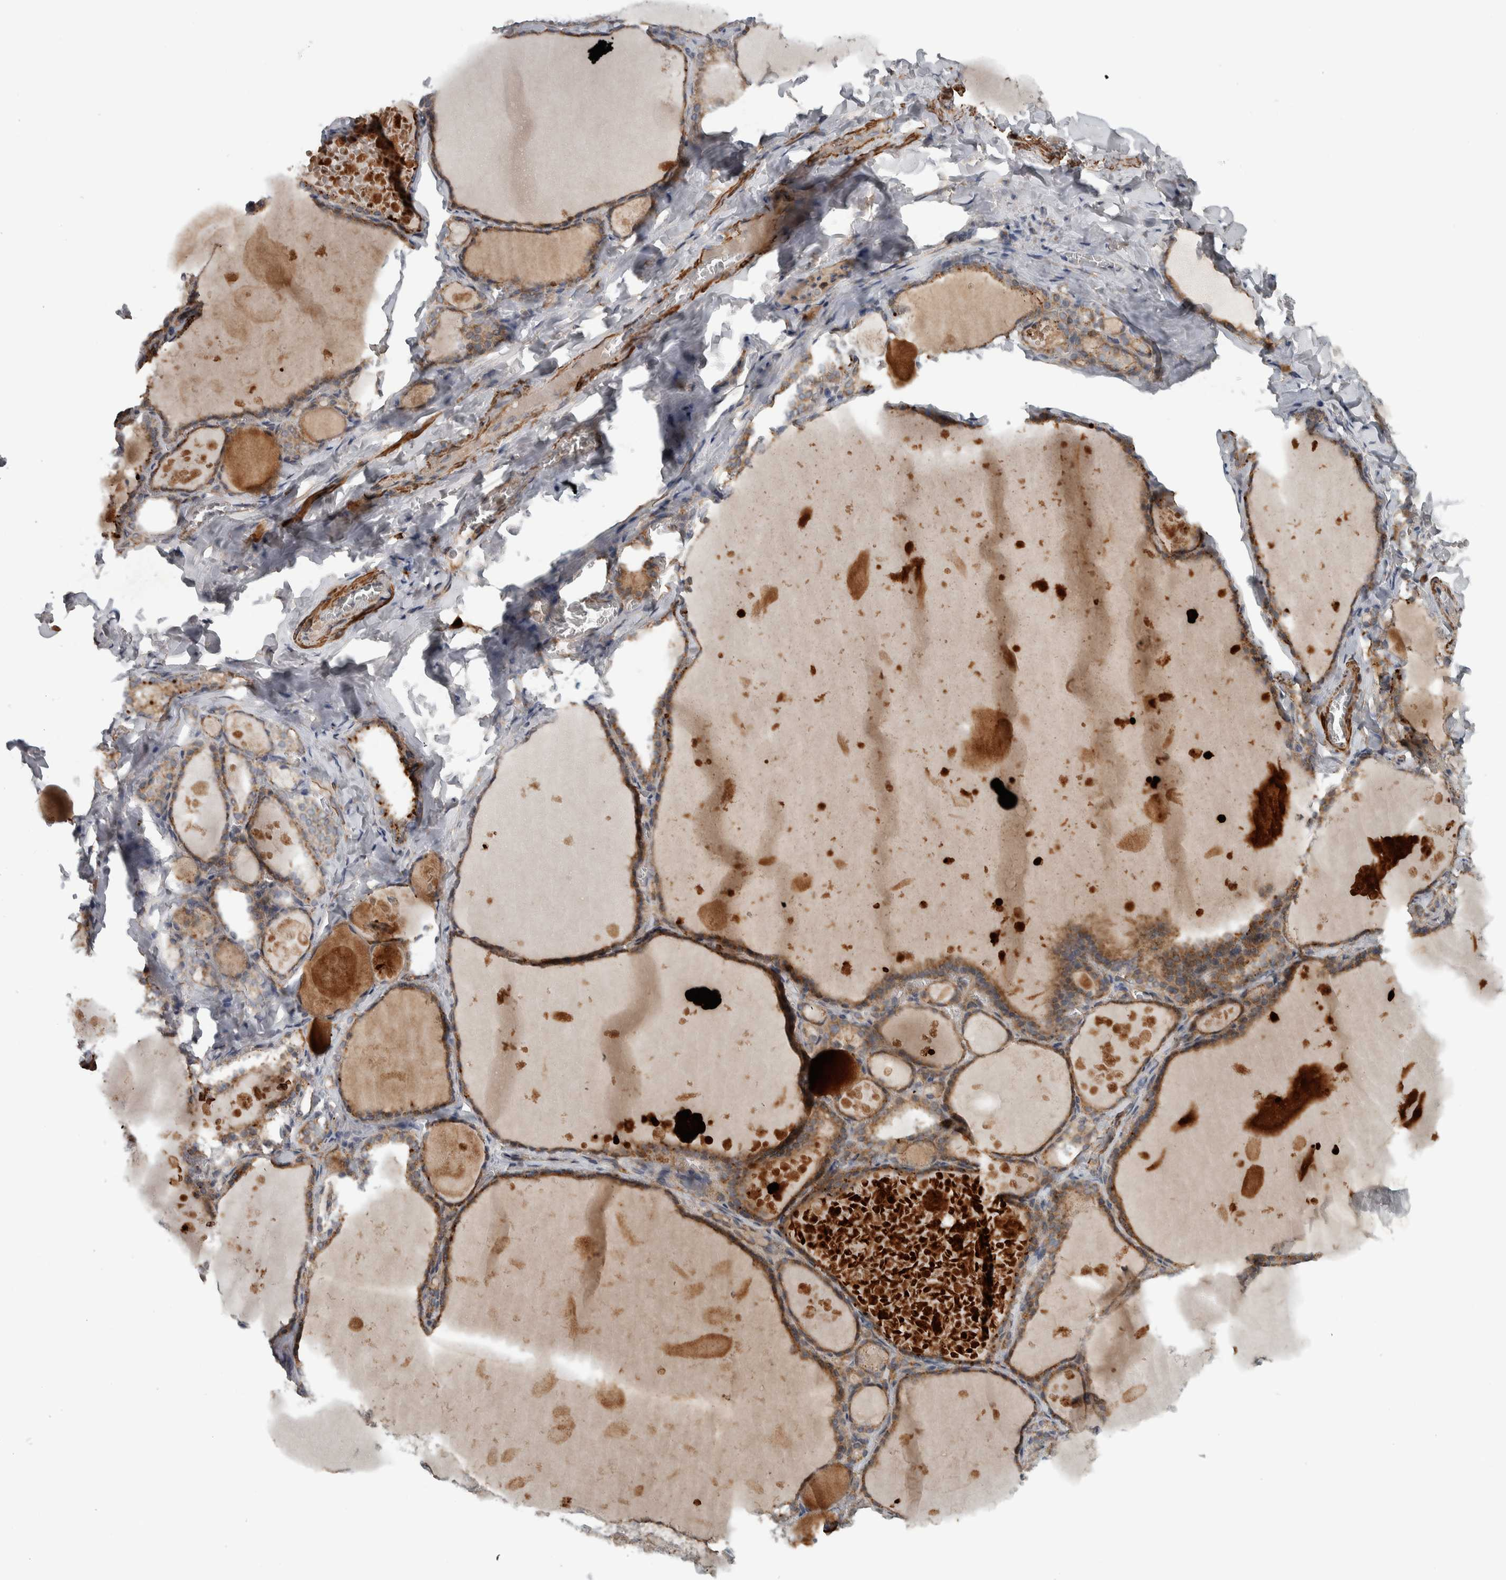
{"staining": {"intensity": "moderate", "quantity": ">75%", "location": "cytoplasmic/membranous"}, "tissue": "thyroid gland", "cell_type": "Glandular cells", "image_type": "normal", "snomed": [{"axis": "morphology", "description": "Normal tissue, NOS"}, {"axis": "topography", "description": "Thyroid gland"}], "caption": "The micrograph displays staining of normal thyroid gland, revealing moderate cytoplasmic/membranous protein expression (brown color) within glandular cells.", "gene": "LBHD1", "patient": {"sex": "male", "age": 56}}